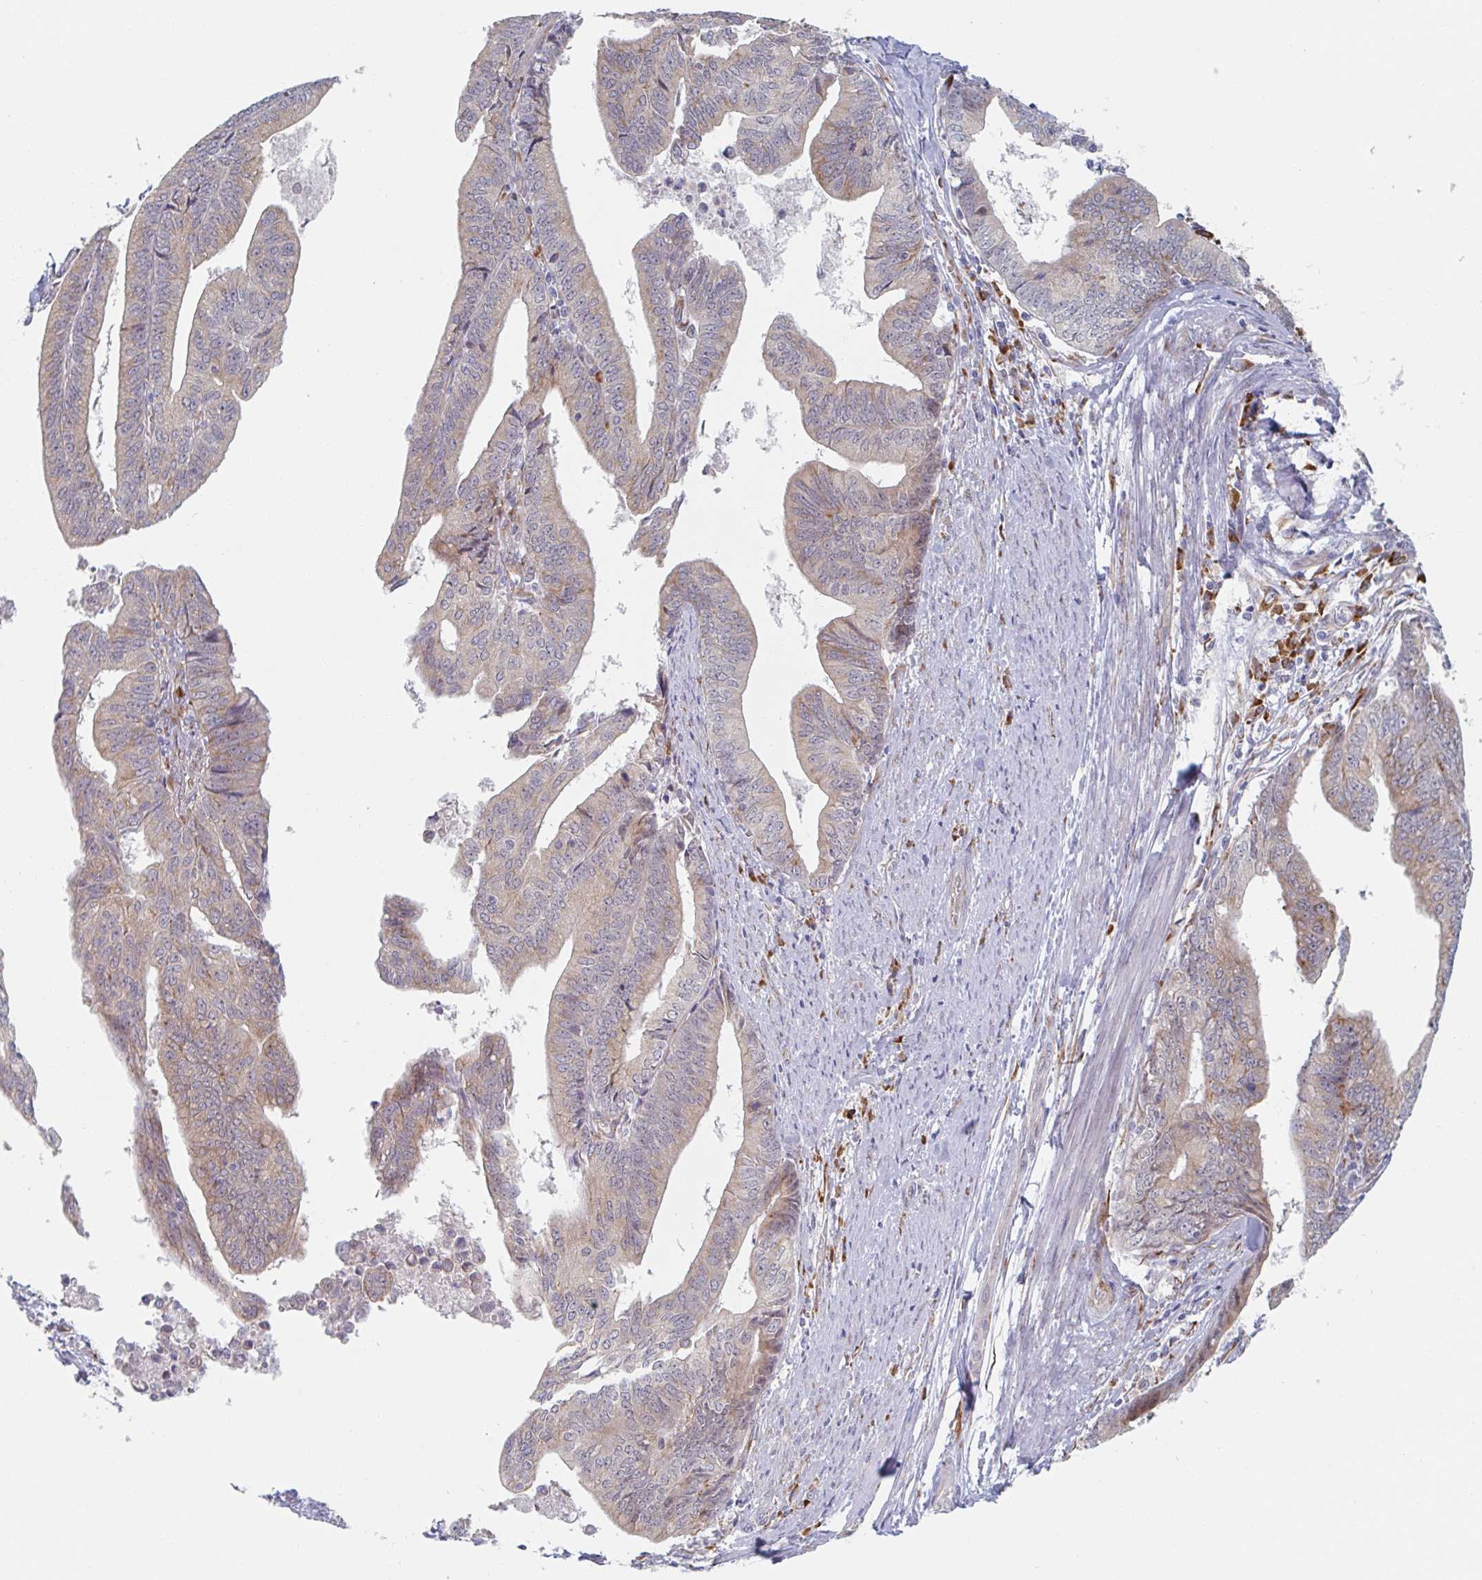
{"staining": {"intensity": "weak", "quantity": ">75%", "location": "cytoplasmic/membranous"}, "tissue": "endometrial cancer", "cell_type": "Tumor cells", "image_type": "cancer", "snomed": [{"axis": "morphology", "description": "Adenocarcinoma, NOS"}, {"axis": "topography", "description": "Endometrium"}], "caption": "Weak cytoplasmic/membranous positivity is present in about >75% of tumor cells in adenocarcinoma (endometrial).", "gene": "TRAPPC10", "patient": {"sex": "female", "age": 65}}